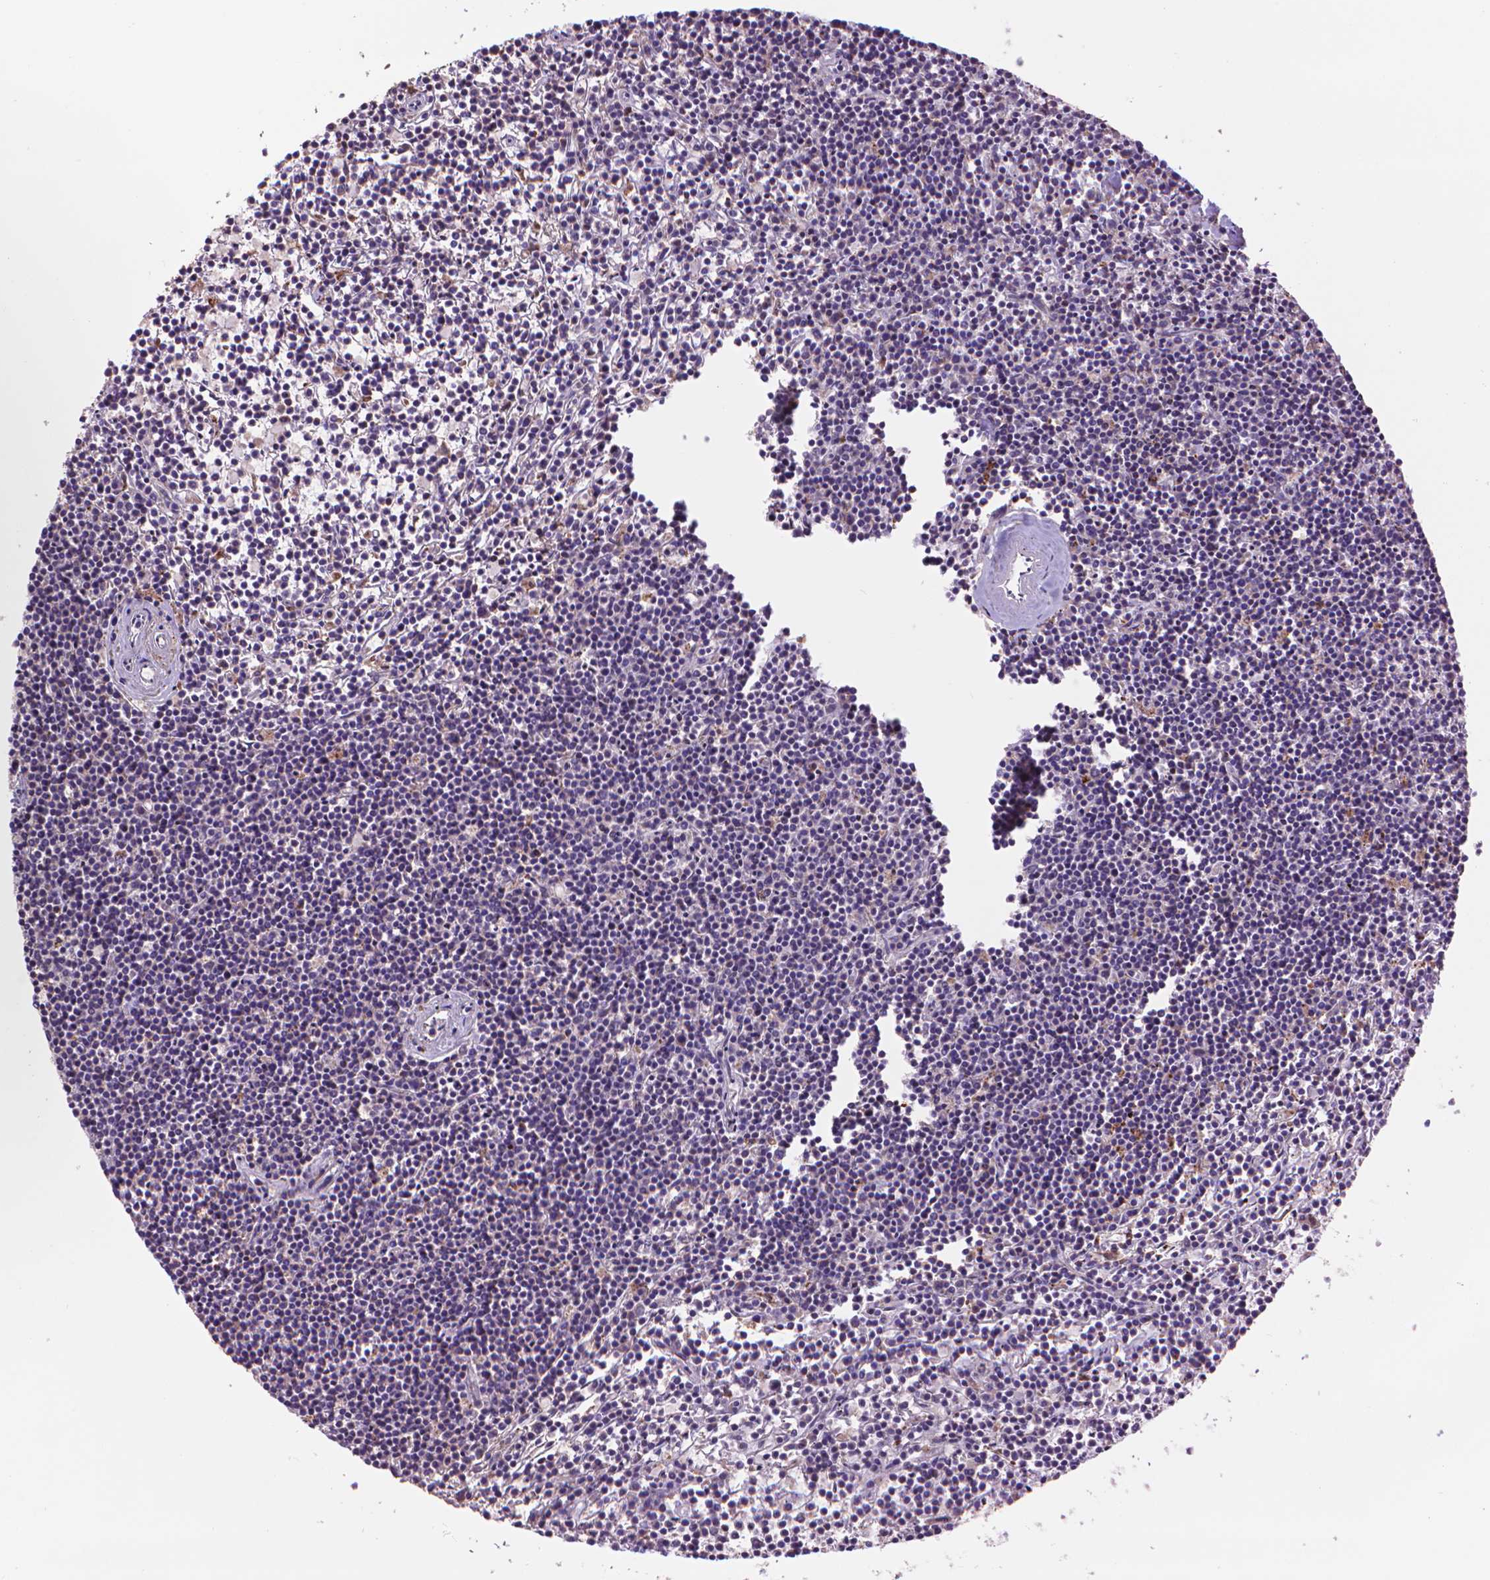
{"staining": {"intensity": "negative", "quantity": "none", "location": "none"}, "tissue": "lymphoma", "cell_type": "Tumor cells", "image_type": "cancer", "snomed": [{"axis": "morphology", "description": "Malignant lymphoma, non-Hodgkin's type, Low grade"}, {"axis": "topography", "description": "Spleen"}], "caption": "Tumor cells are negative for brown protein staining in lymphoma.", "gene": "GLB1", "patient": {"sex": "female", "age": 19}}